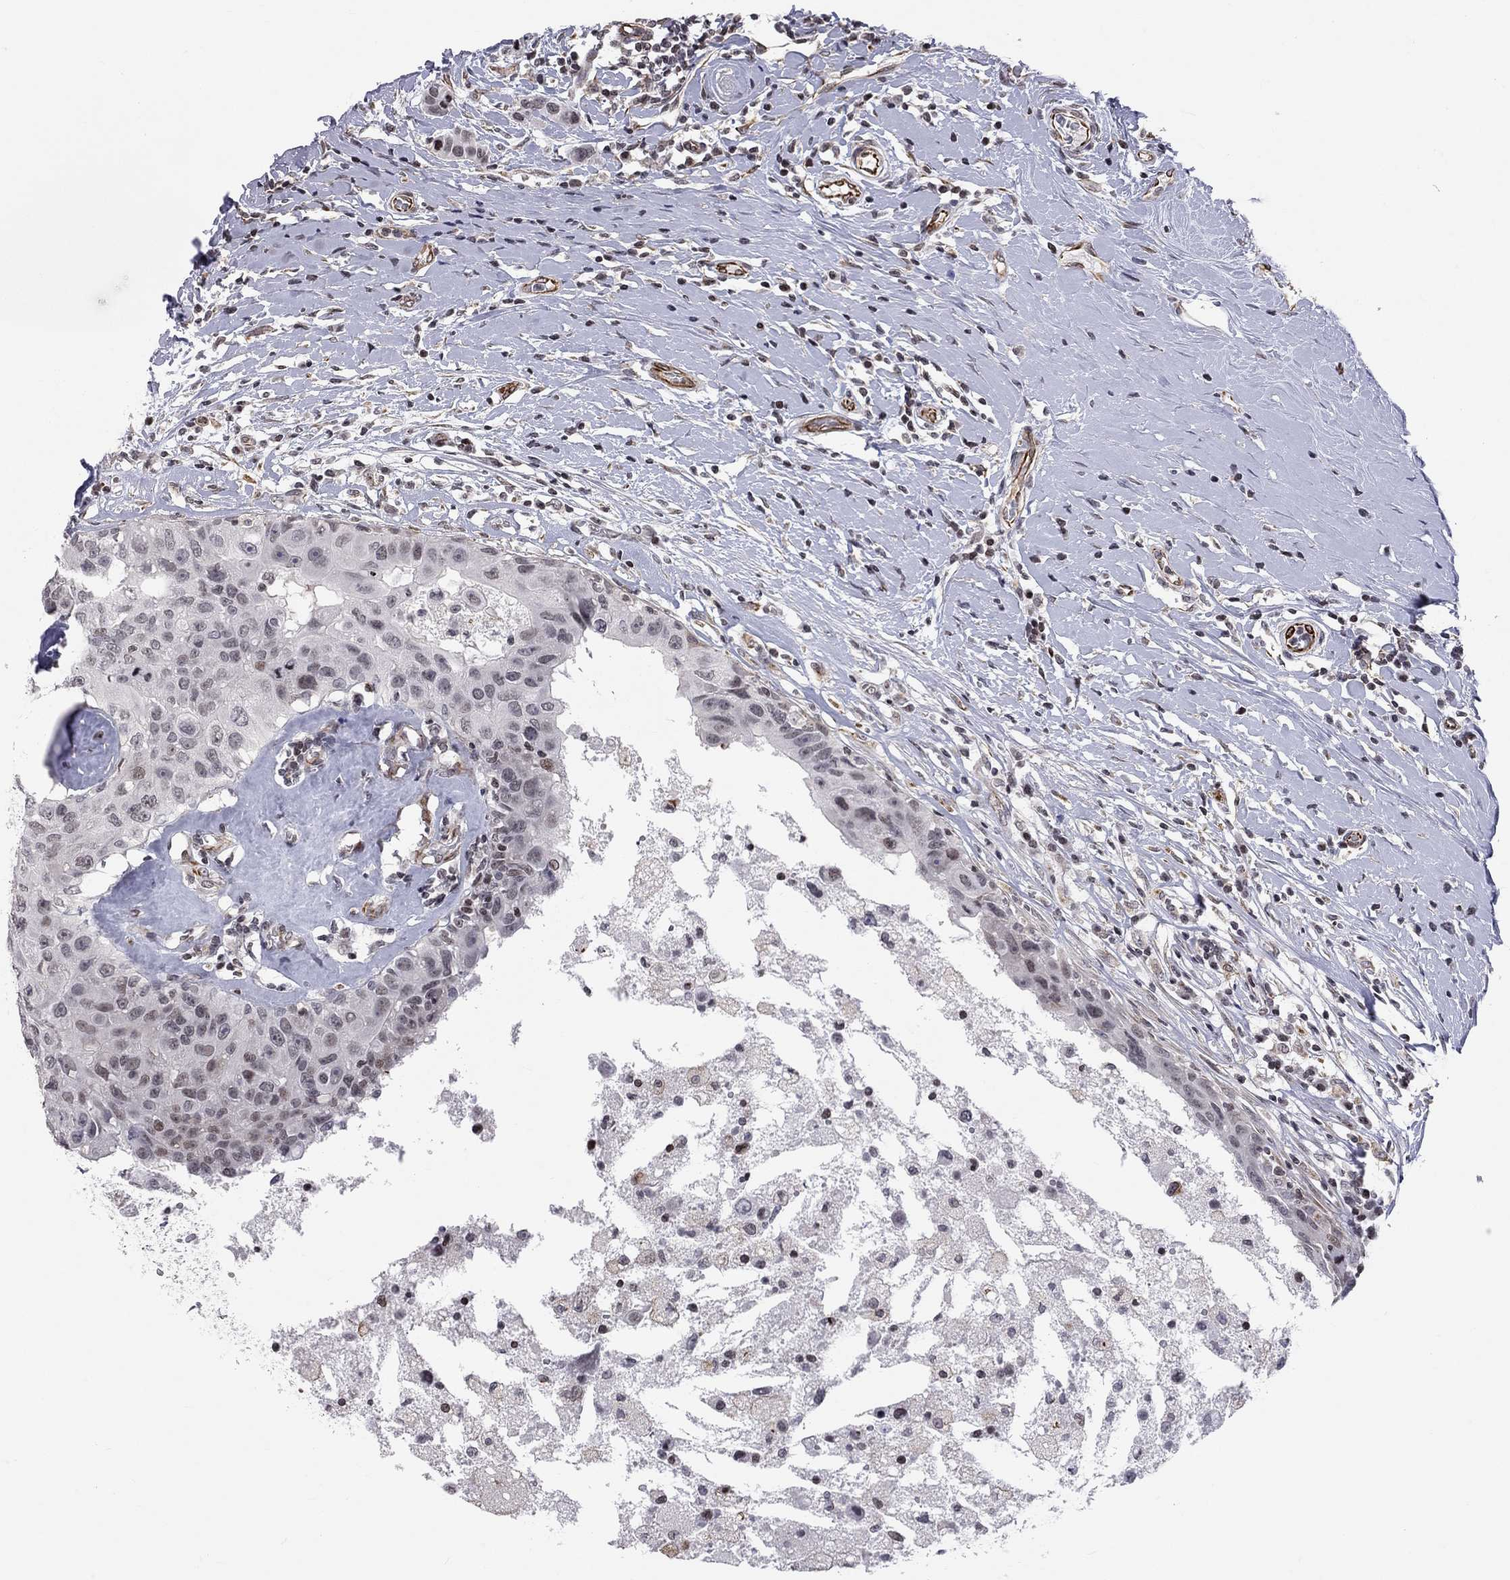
{"staining": {"intensity": "negative", "quantity": "none", "location": "none"}, "tissue": "breast cancer", "cell_type": "Tumor cells", "image_type": "cancer", "snomed": [{"axis": "morphology", "description": "Duct carcinoma"}, {"axis": "topography", "description": "Breast"}], "caption": "Tumor cells show no significant staining in breast cancer (intraductal carcinoma).", "gene": "MTNR1B", "patient": {"sex": "female", "age": 27}}